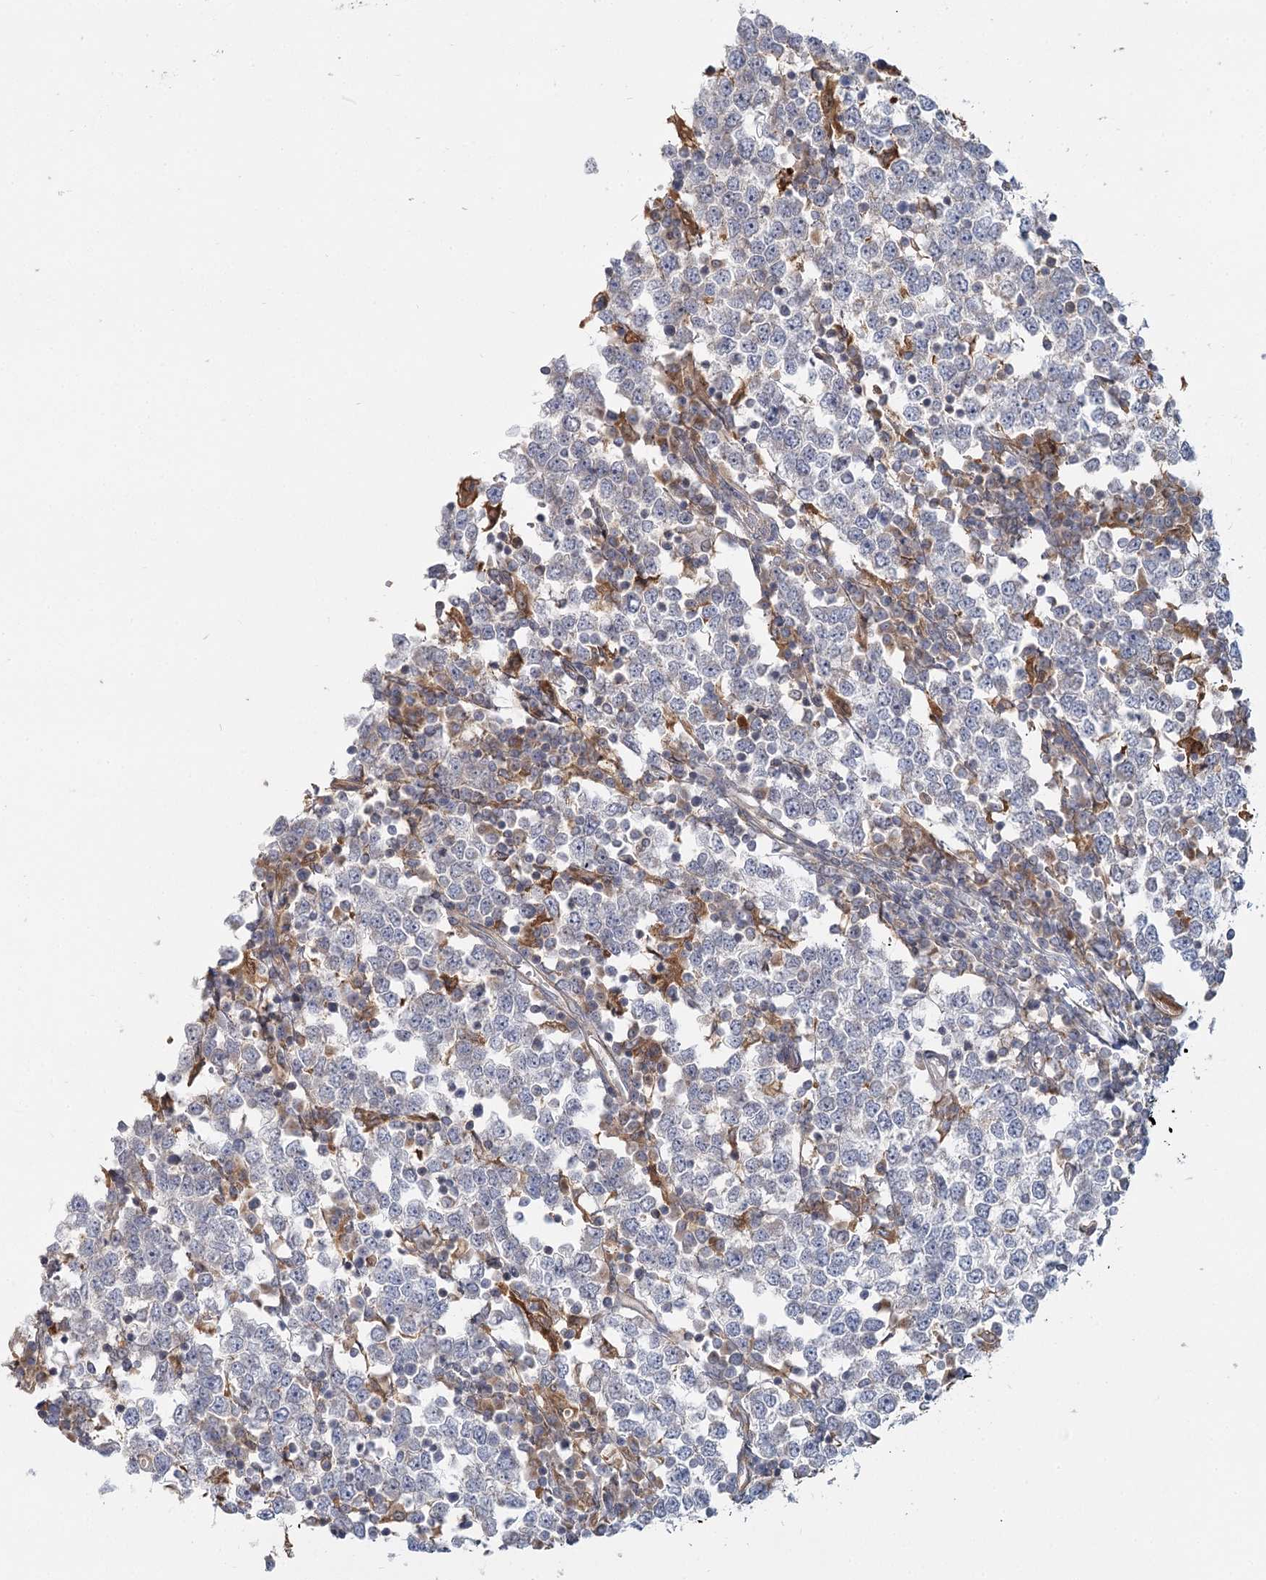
{"staining": {"intensity": "negative", "quantity": "none", "location": "none"}, "tissue": "testis cancer", "cell_type": "Tumor cells", "image_type": "cancer", "snomed": [{"axis": "morphology", "description": "Seminoma, NOS"}, {"axis": "topography", "description": "Testis"}], "caption": "Image shows no protein expression in tumor cells of seminoma (testis) tissue. The staining was performed using DAB to visualize the protein expression in brown, while the nuclei were stained in blue with hematoxylin (Magnification: 20x).", "gene": "USP11", "patient": {"sex": "male", "age": 65}}